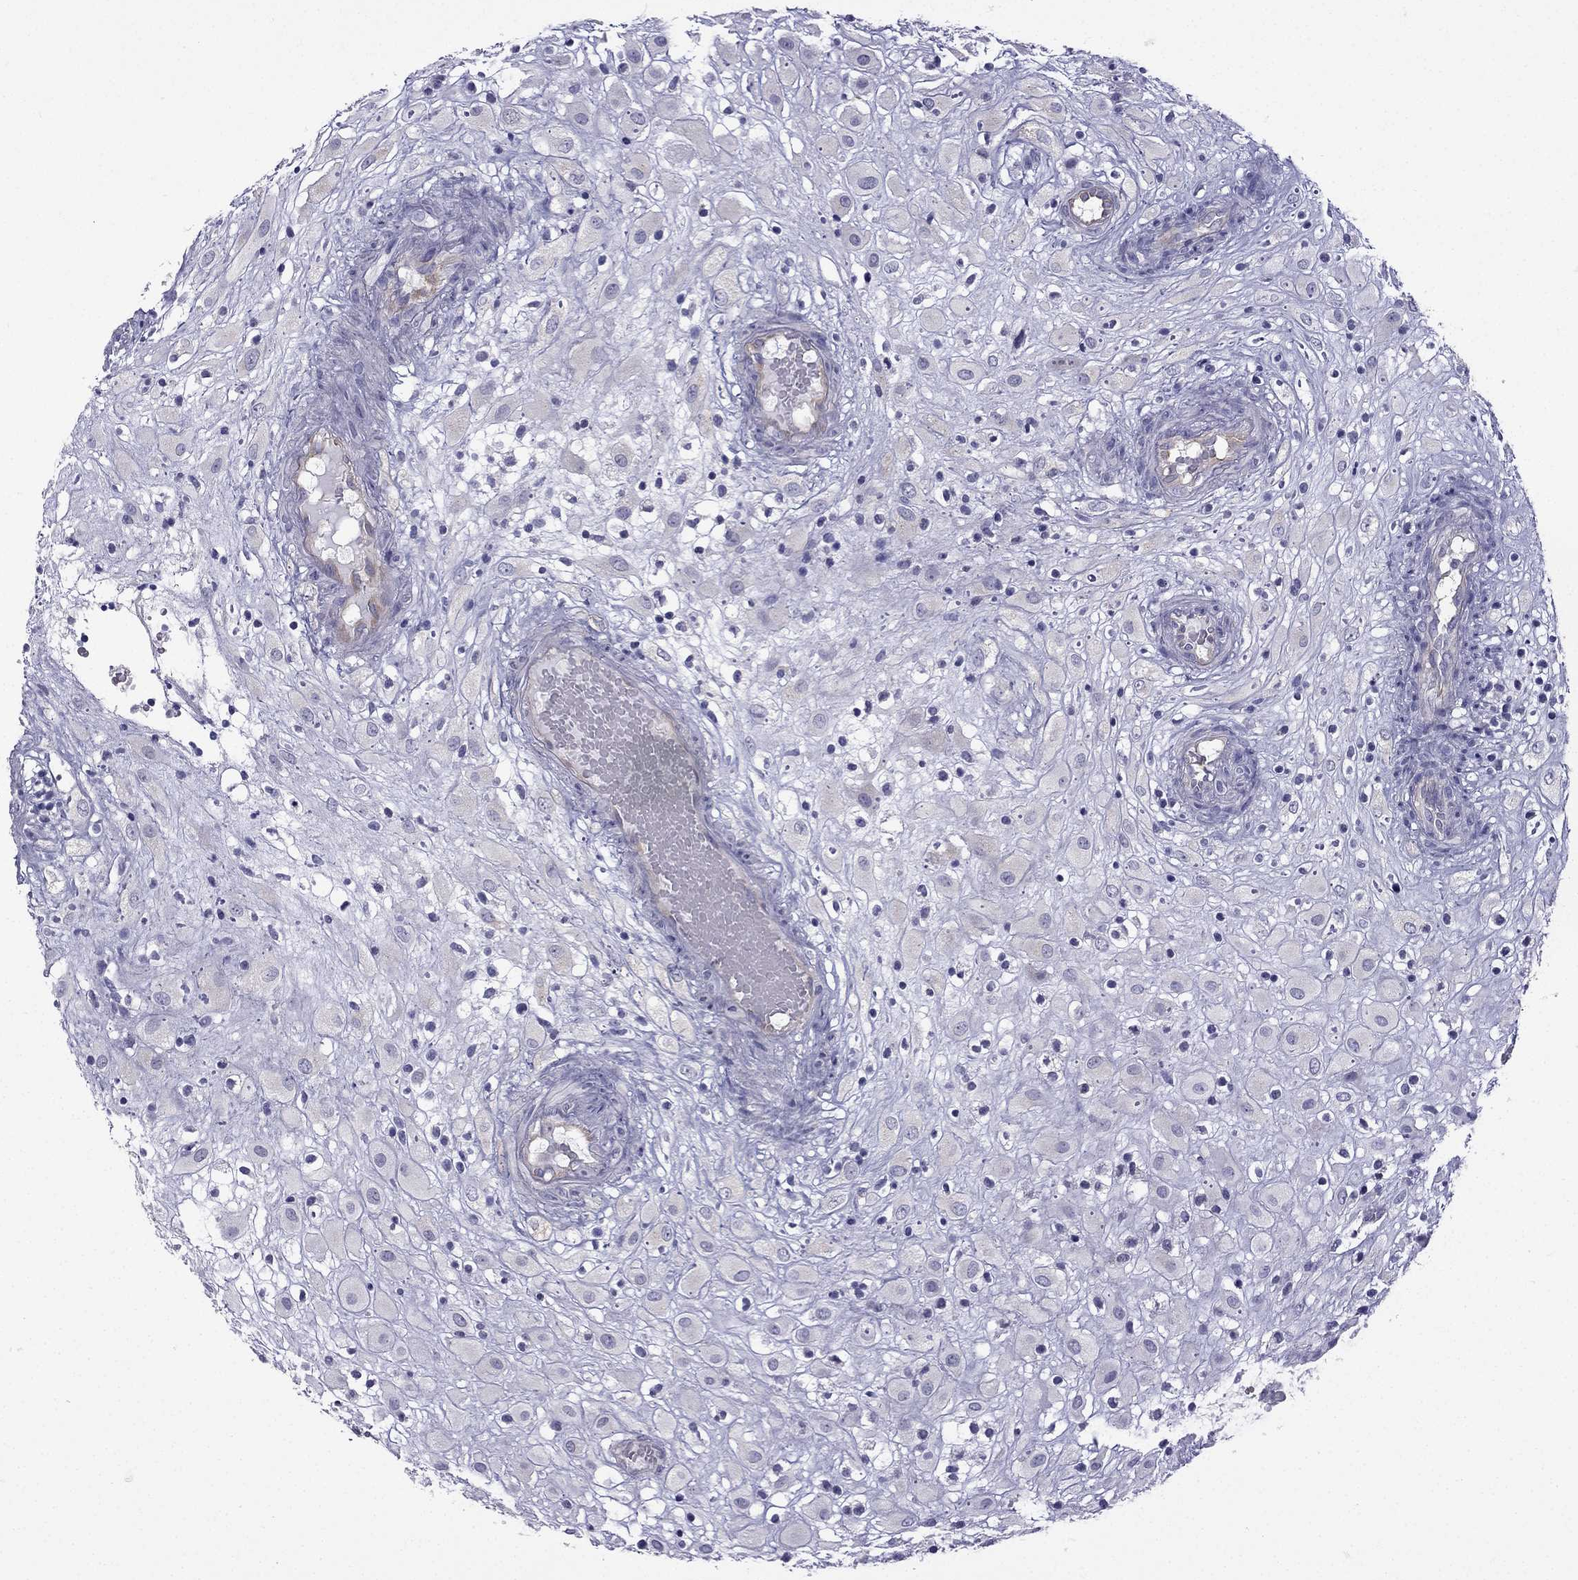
{"staining": {"intensity": "negative", "quantity": "none", "location": "none"}, "tissue": "placenta", "cell_type": "Decidual cells", "image_type": "normal", "snomed": [{"axis": "morphology", "description": "Normal tissue, NOS"}, {"axis": "topography", "description": "Placenta"}], "caption": "Histopathology image shows no protein positivity in decidual cells of normal placenta. Brightfield microscopy of immunohistochemistry (IHC) stained with DAB (brown) and hematoxylin (blue), captured at high magnification.", "gene": "GJA8", "patient": {"sex": "female", "age": 24}}